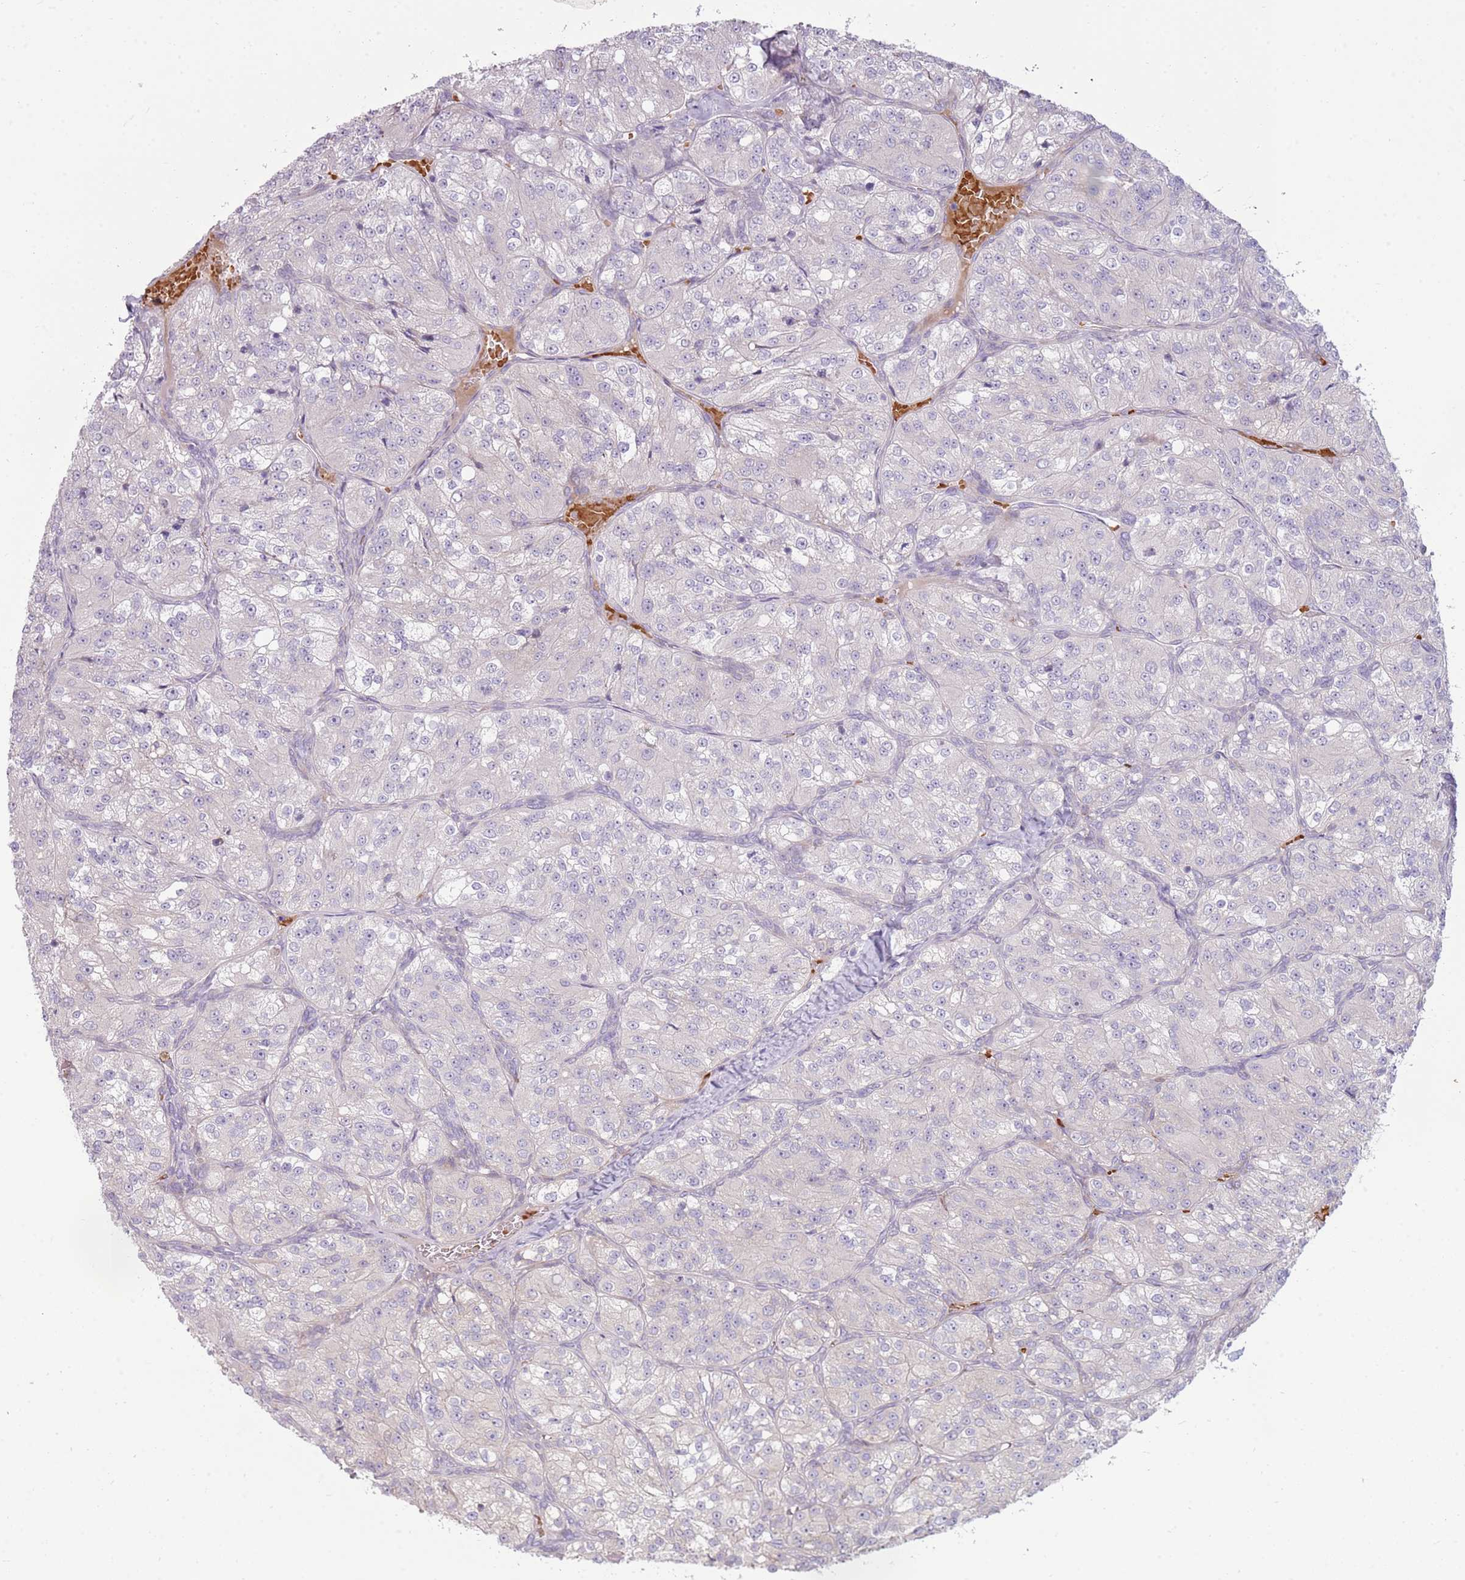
{"staining": {"intensity": "negative", "quantity": "none", "location": "none"}, "tissue": "renal cancer", "cell_type": "Tumor cells", "image_type": "cancer", "snomed": [{"axis": "morphology", "description": "Adenocarcinoma, NOS"}, {"axis": "topography", "description": "Kidney"}], "caption": "Tumor cells are negative for protein expression in human adenocarcinoma (renal).", "gene": "HSPA14", "patient": {"sex": "female", "age": 63}}